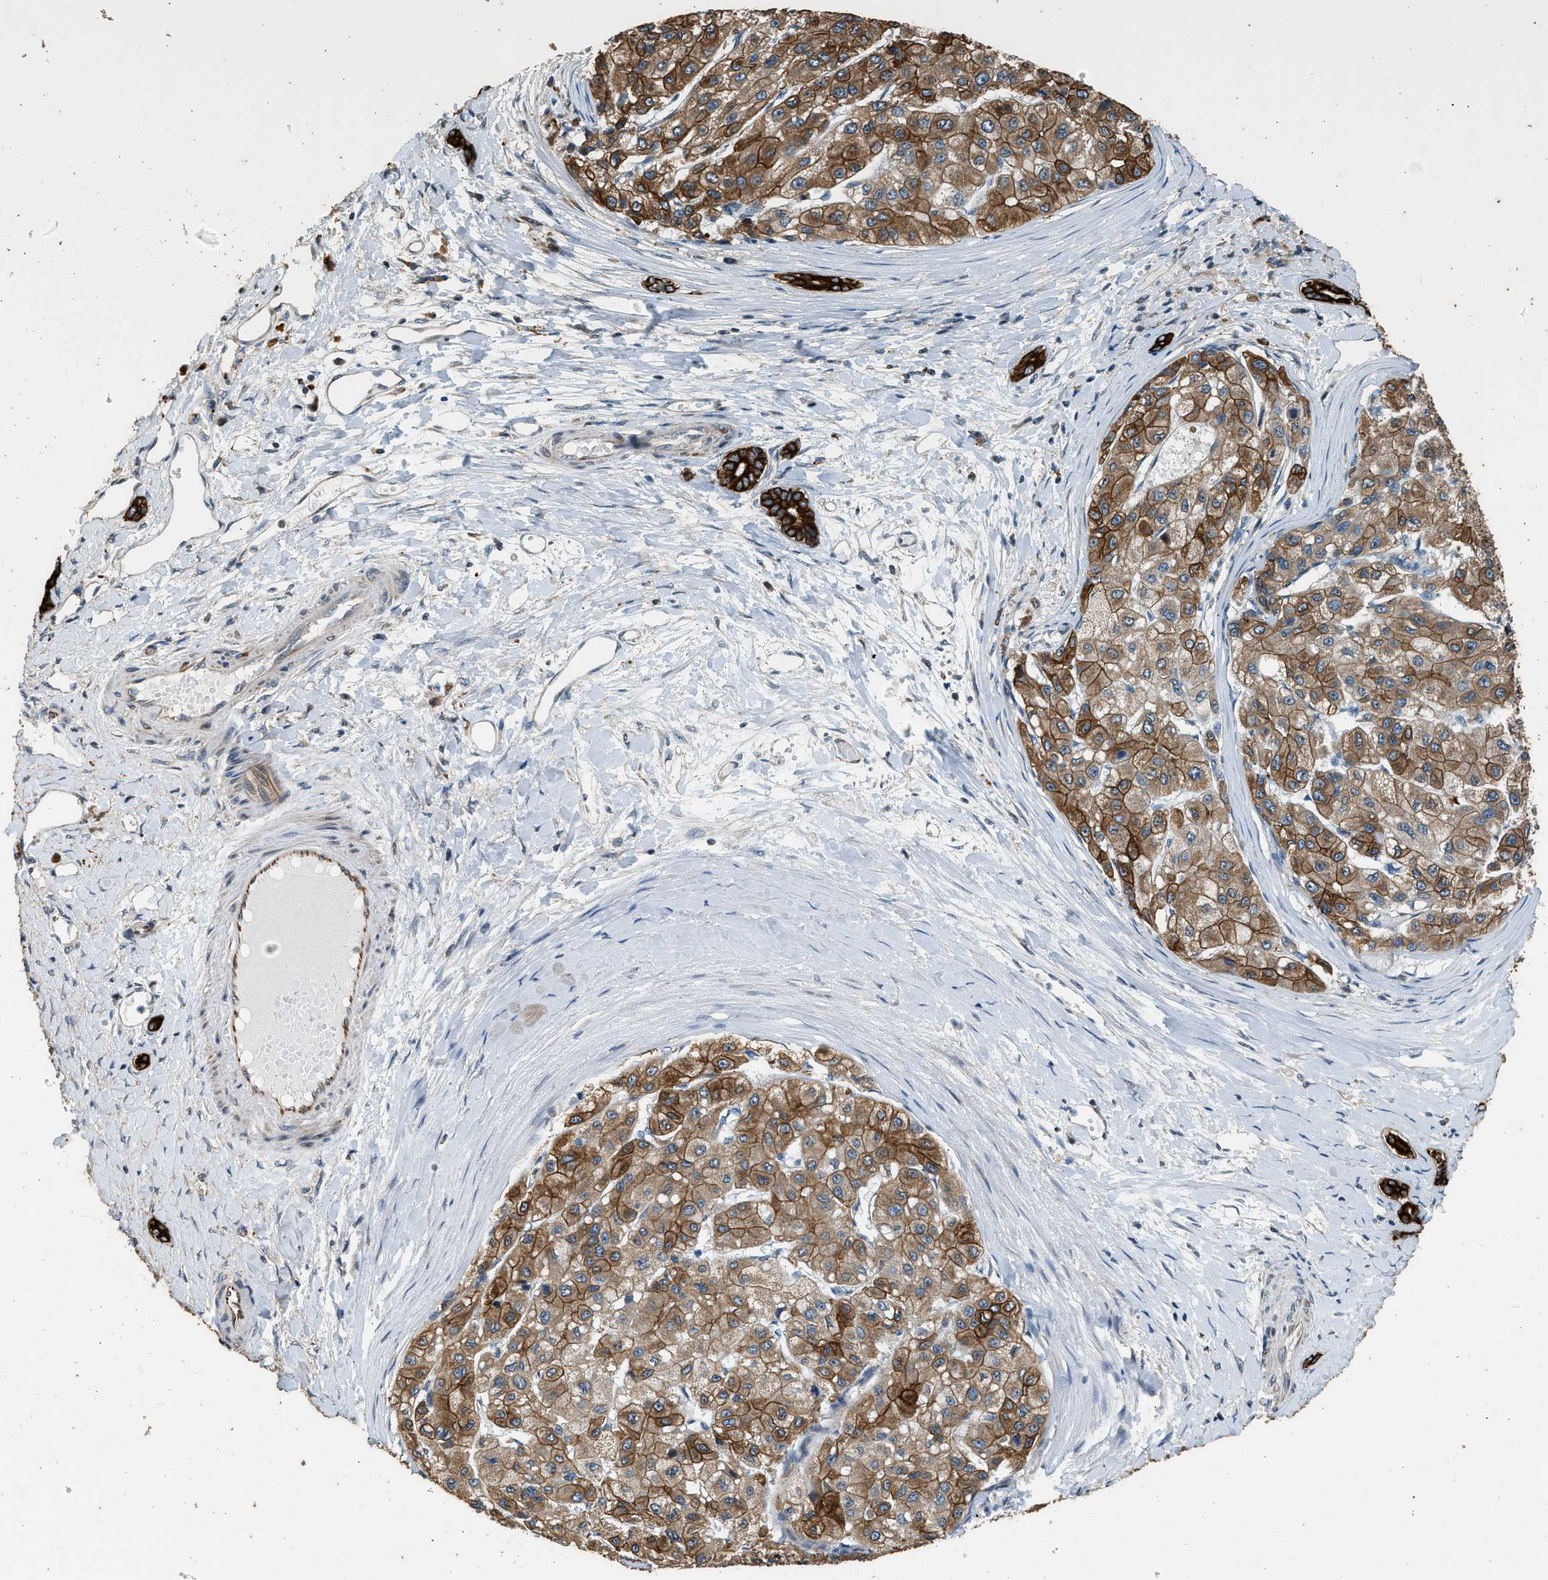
{"staining": {"intensity": "strong", "quantity": ">75%", "location": "cytoplasmic/membranous"}, "tissue": "liver cancer", "cell_type": "Tumor cells", "image_type": "cancer", "snomed": [{"axis": "morphology", "description": "Carcinoma, Hepatocellular, NOS"}, {"axis": "topography", "description": "Liver"}], "caption": "A micrograph of human liver cancer (hepatocellular carcinoma) stained for a protein exhibits strong cytoplasmic/membranous brown staining in tumor cells. The protein is shown in brown color, while the nuclei are stained blue.", "gene": "PCLO", "patient": {"sex": "male", "age": 80}}